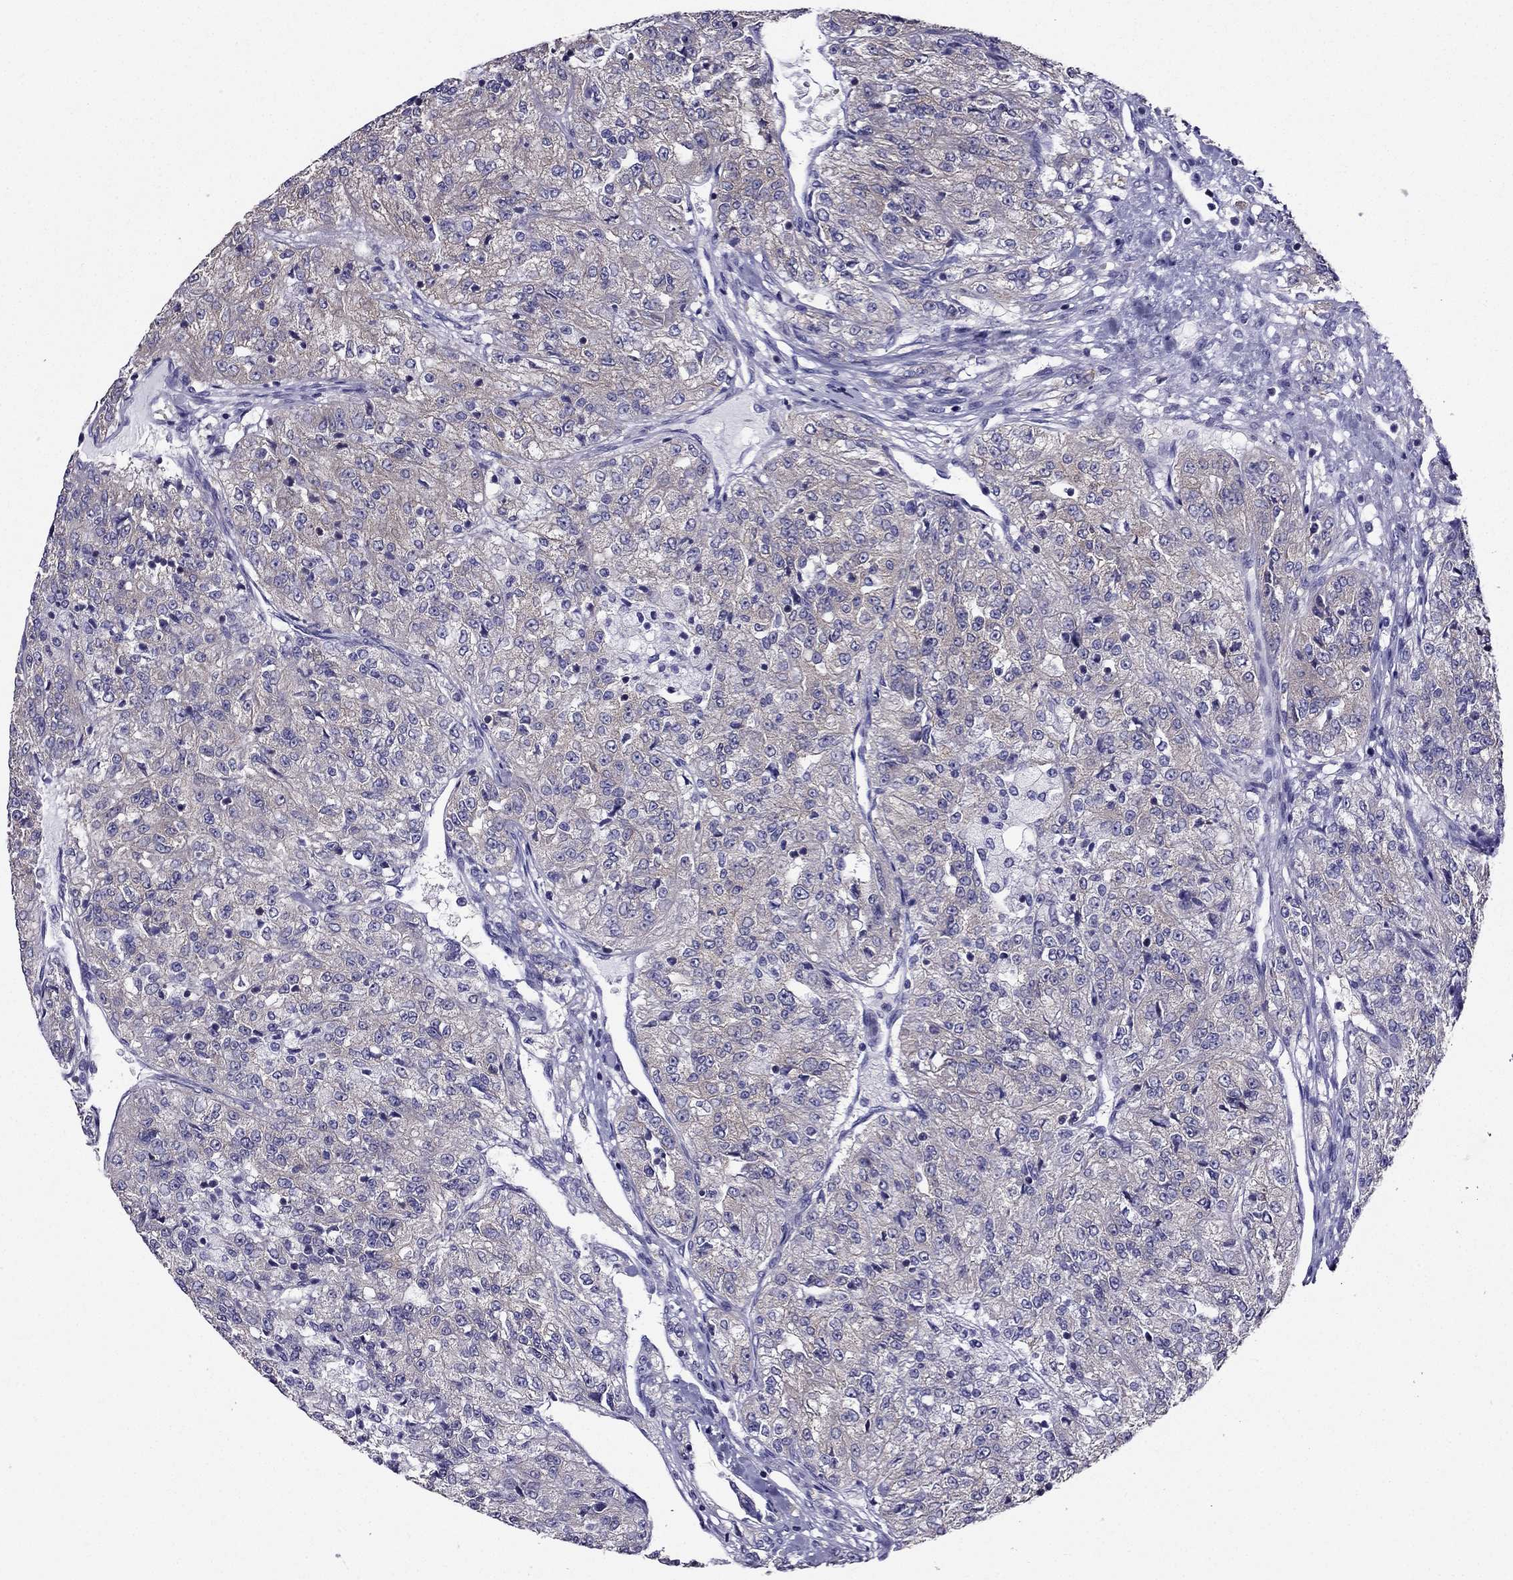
{"staining": {"intensity": "weak", "quantity": "<25%", "location": "cytoplasmic/membranous"}, "tissue": "renal cancer", "cell_type": "Tumor cells", "image_type": "cancer", "snomed": [{"axis": "morphology", "description": "Adenocarcinoma, NOS"}, {"axis": "topography", "description": "Kidney"}], "caption": "A micrograph of human adenocarcinoma (renal) is negative for staining in tumor cells.", "gene": "AAK1", "patient": {"sex": "female", "age": 63}}